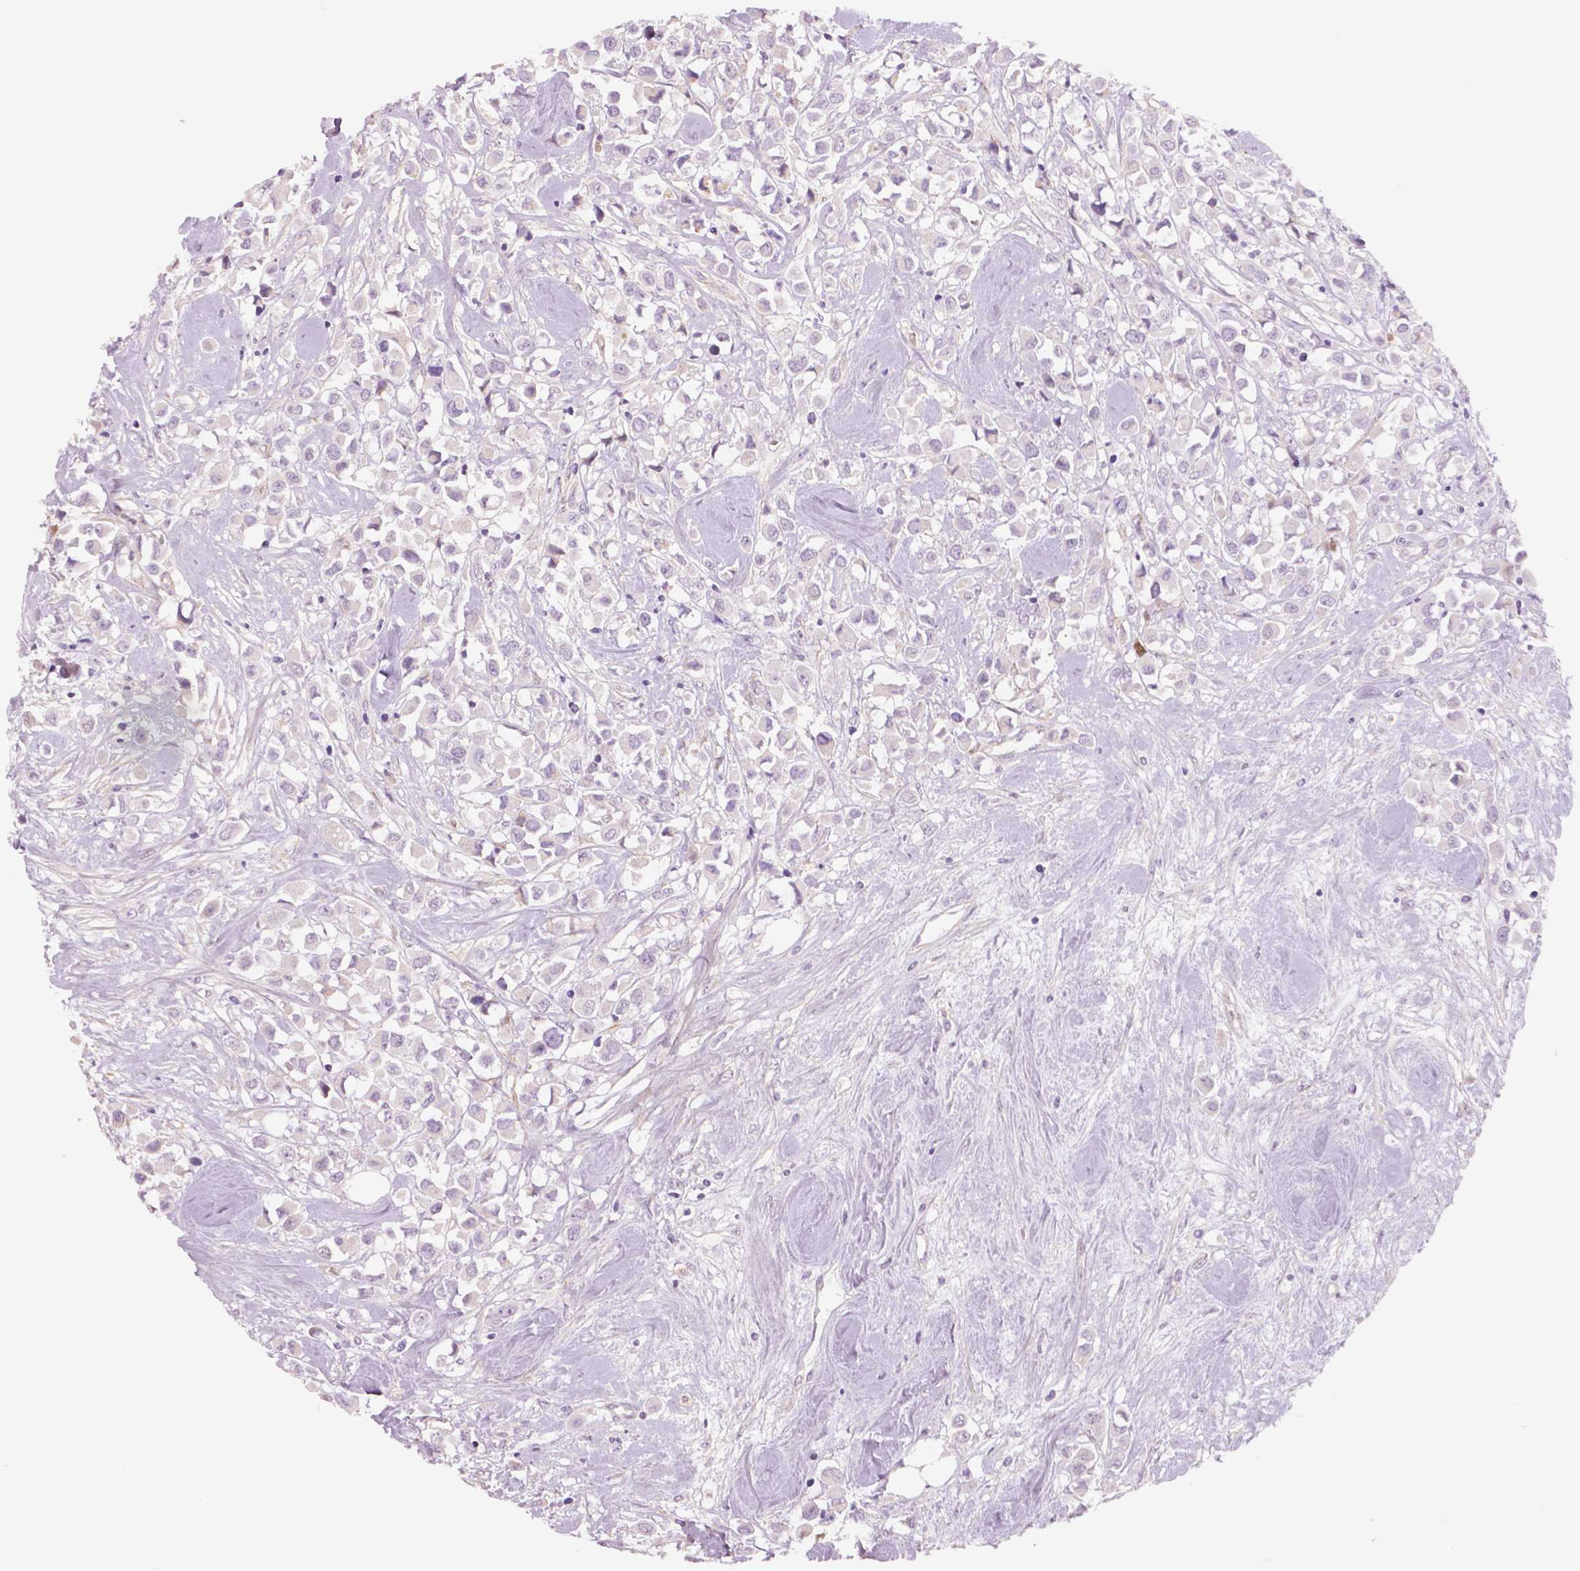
{"staining": {"intensity": "negative", "quantity": "none", "location": "none"}, "tissue": "breast cancer", "cell_type": "Tumor cells", "image_type": "cancer", "snomed": [{"axis": "morphology", "description": "Duct carcinoma"}, {"axis": "topography", "description": "Breast"}], "caption": "DAB (3,3'-diaminobenzidine) immunohistochemical staining of breast cancer (infiltrating ductal carcinoma) exhibits no significant expression in tumor cells.", "gene": "FLT1", "patient": {"sex": "female", "age": 61}}